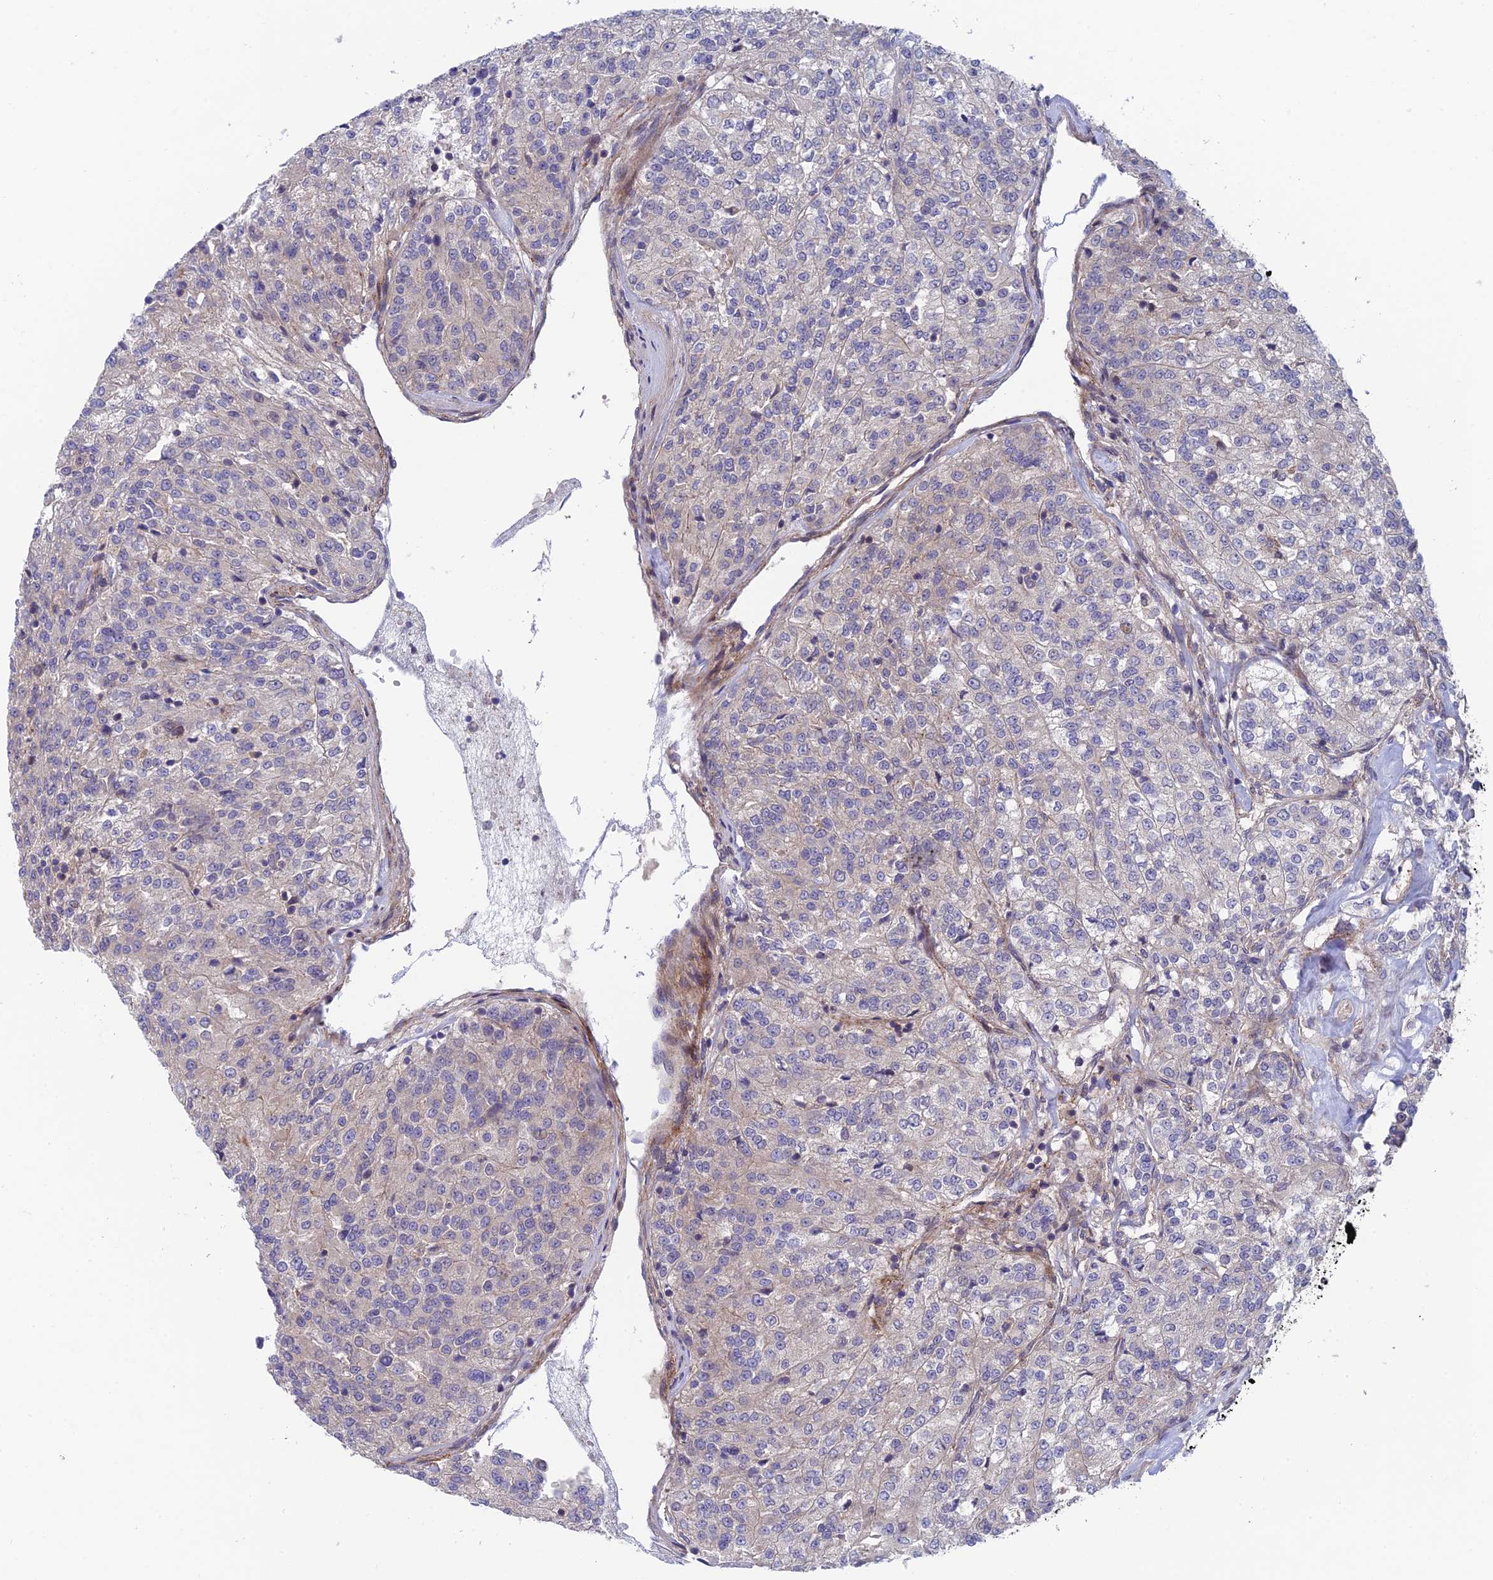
{"staining": {"intensity": "negative", "quantity": "none", "location": "none"}, "tissue": "renal cancer", "cell_type": "Tumor cells", "image_type": "cancer", "snomed": [{"axis": "morphology", "description": "Adenocarcinoma, NOS"}, {"axis": "topography", "description": "Kidney"}], "caption": "This is an immunohistochemistry (IHC) image of renal cancer. There is no expression in tumor cells.", "gene": "UROS", "patient": {"sex": "female", "age": 63}}